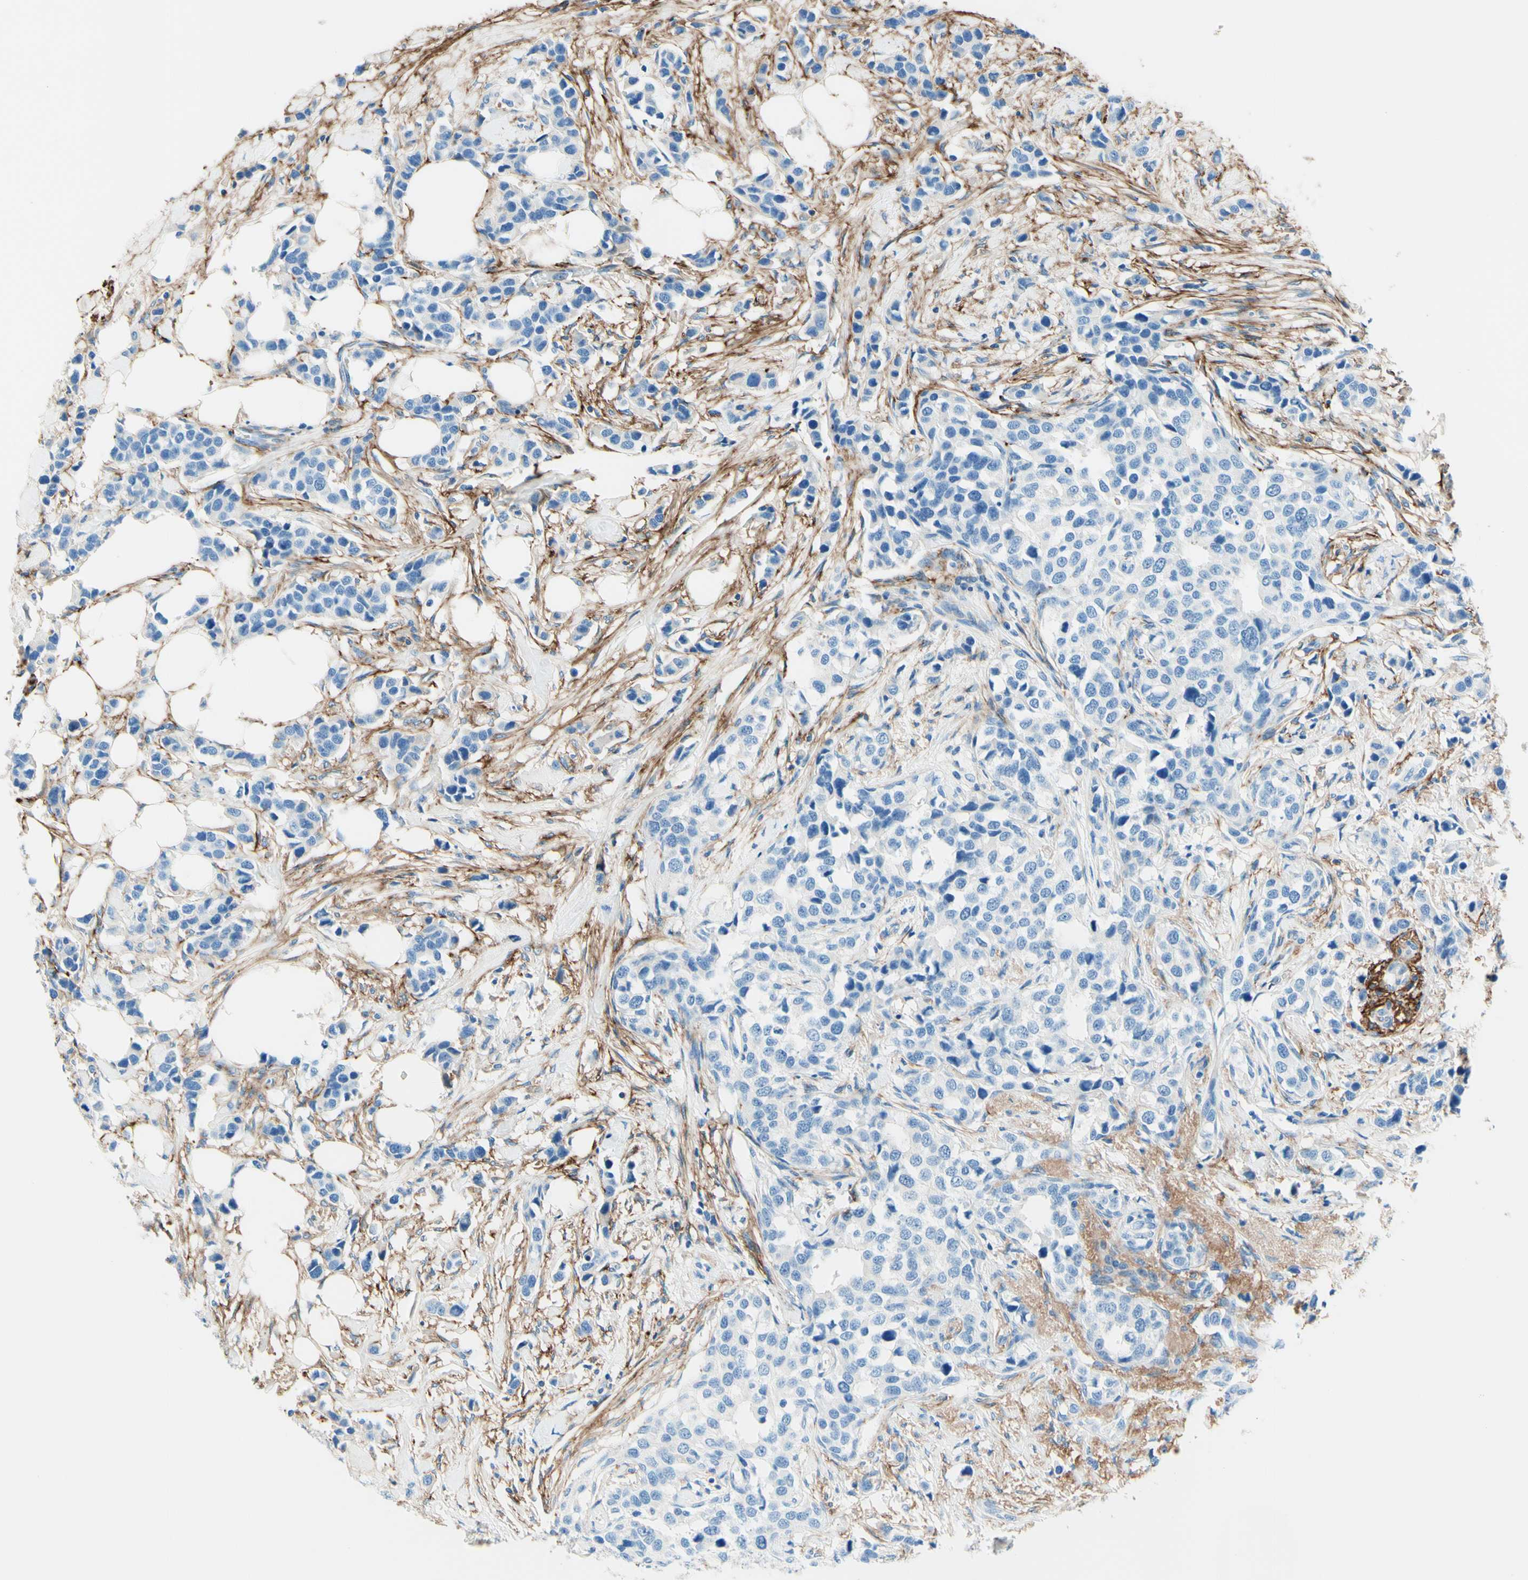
{"staining": {"intensity": "negative", "quantity": "none", "location": "none"}, "tissue": "breast cancer", "cell_type": "Tumor cells", "image_type": "cancer", "snomed": [{"axis": "morphology", "description": "Normal tissue, NOS"}, {"axis": "morphology", "description": "Duct carcinoma"}, {"axis": "topography", "description": "Breast"}], "caption": "Immunohistochemical staining of human breast cancer demonstrates no significant positivity in tumor cells.", "gene": "MFAP5", "patient": {"sex": "female", "age": 50}}